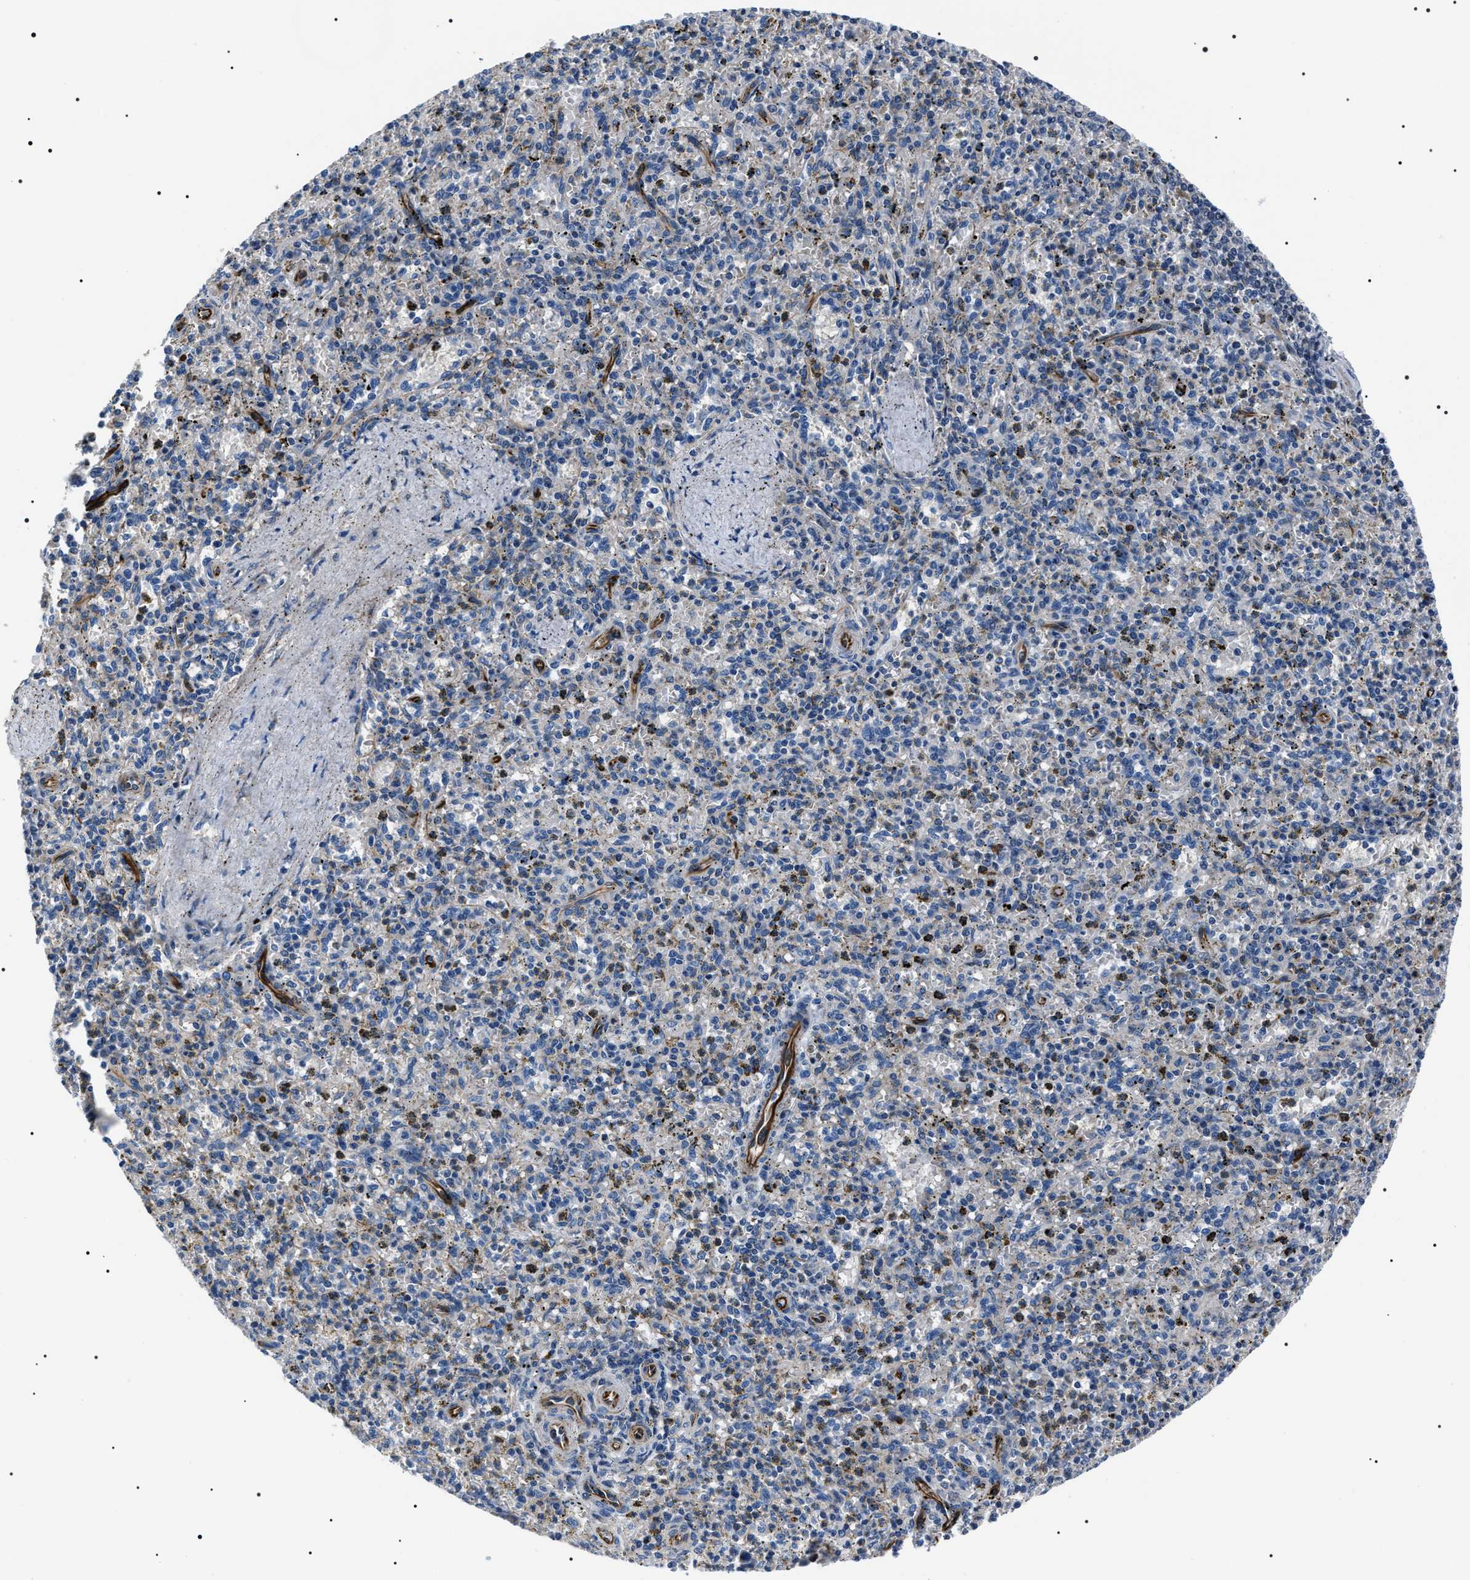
{"staining": {"intensity": "moderate", "quantity": "<25%", "location": "cytoplasmic/membranous"}, "tissue": "spleen", "cell_type": "Cells in red pulp", "image_type": "normal", "snomed": [{"axis": "morphology", "description": "Normal tissue, NOS"}, {"axis": "topography", "description": "Spleen"}], "caption": "Immunohistochemical staining of unremarkable spleen displays low levels of moderate cytoplasmic/membranous staining in approximately <25% of cells in red pulp.", "gene": "BAG2", "patient": {"sex": "male", "age": 72}}